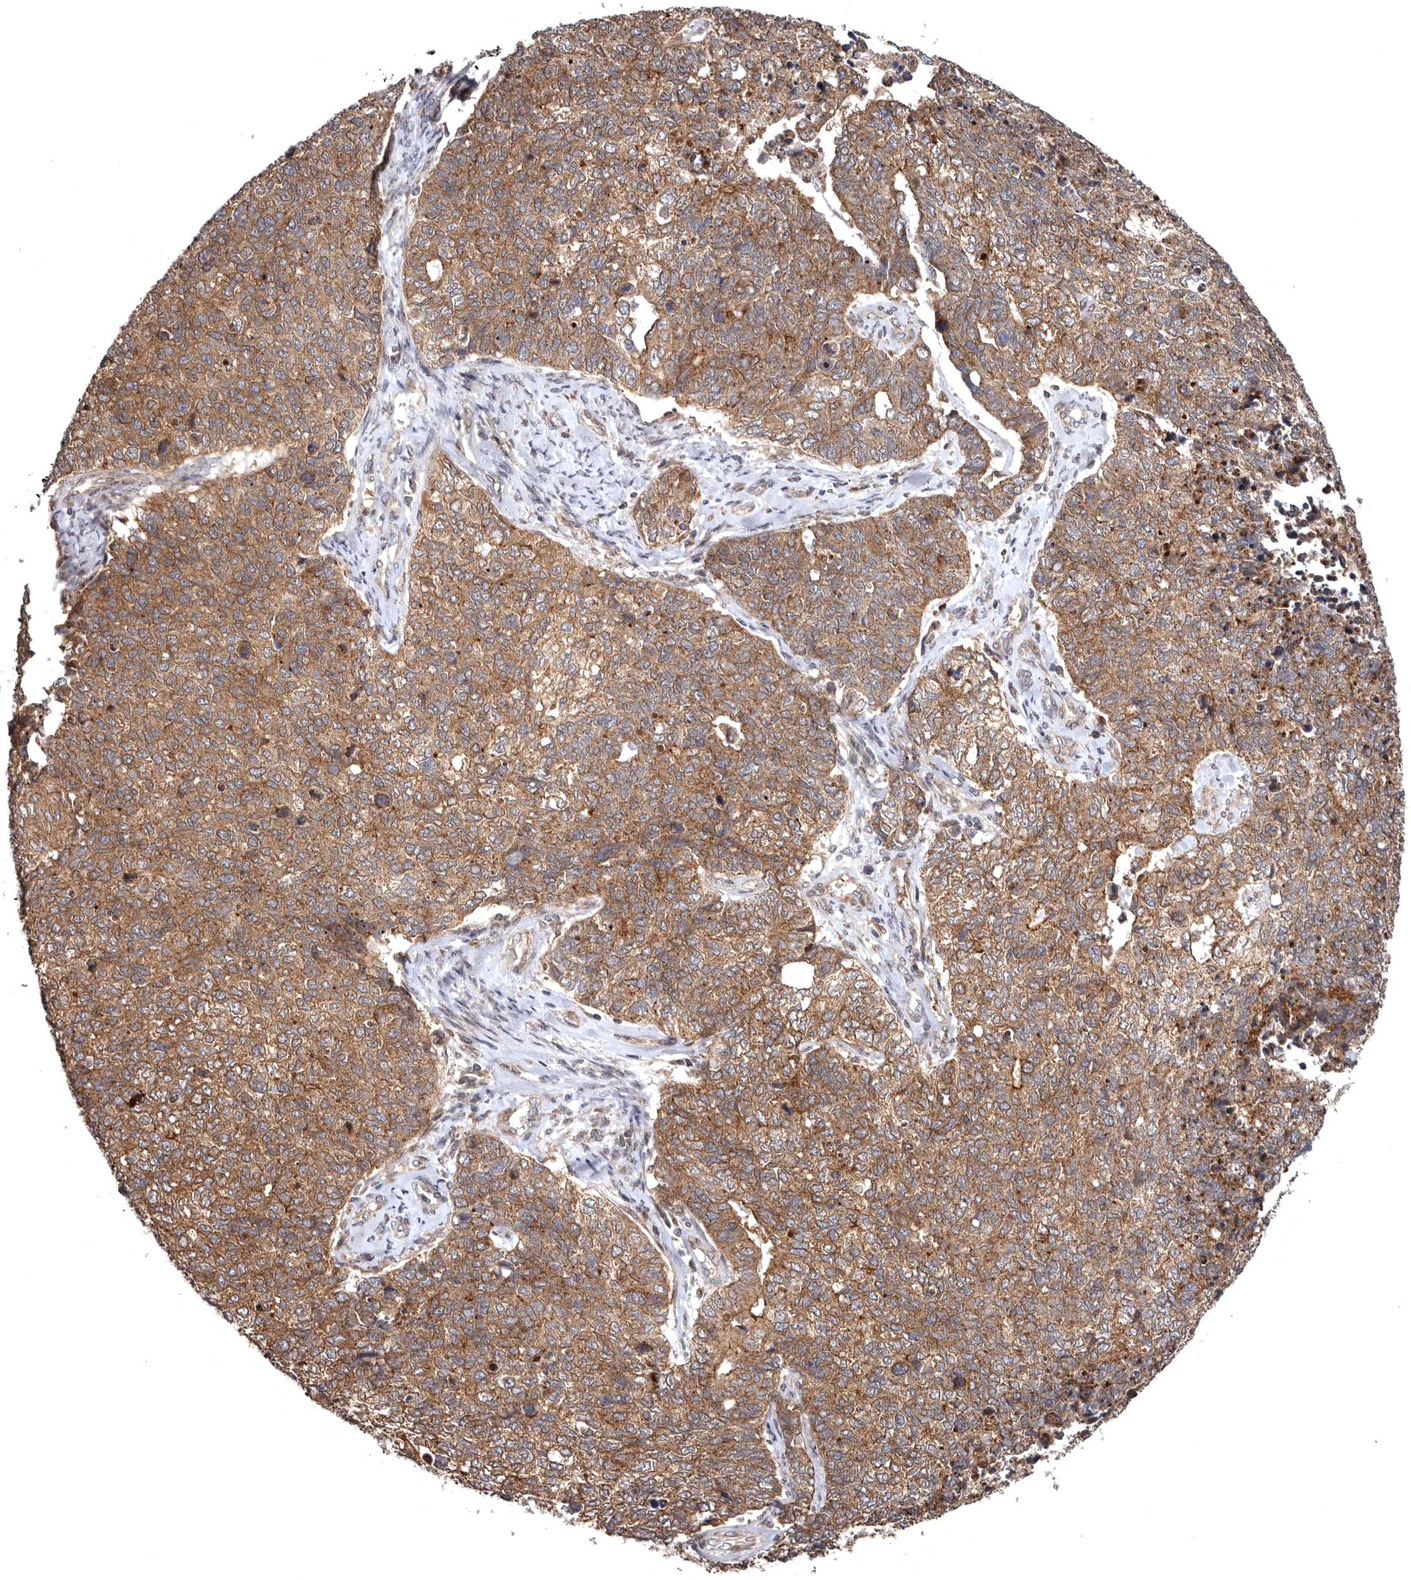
{"staining": {"intensity": "moderate", "quantity": ">75%", "location": "cytoplasmic/membranous"}, "tissue": "cervical cancer", "cell_type": "Tumor cells", "image_type": "cancer", "snomed": [{"axis": "morphology", "description": "Squamous cell carcinoma, NOS"}, {"axis": "topography", "description": "Cervix"}], "caption": "Human cervical cancer stained with a brown dye demonstrates moderate cytoplasmic/membranous positive staining in approximately >75% of tumor cells.", "gene": "FGFR4", "patient": {"sex": "female", "age": 63}}